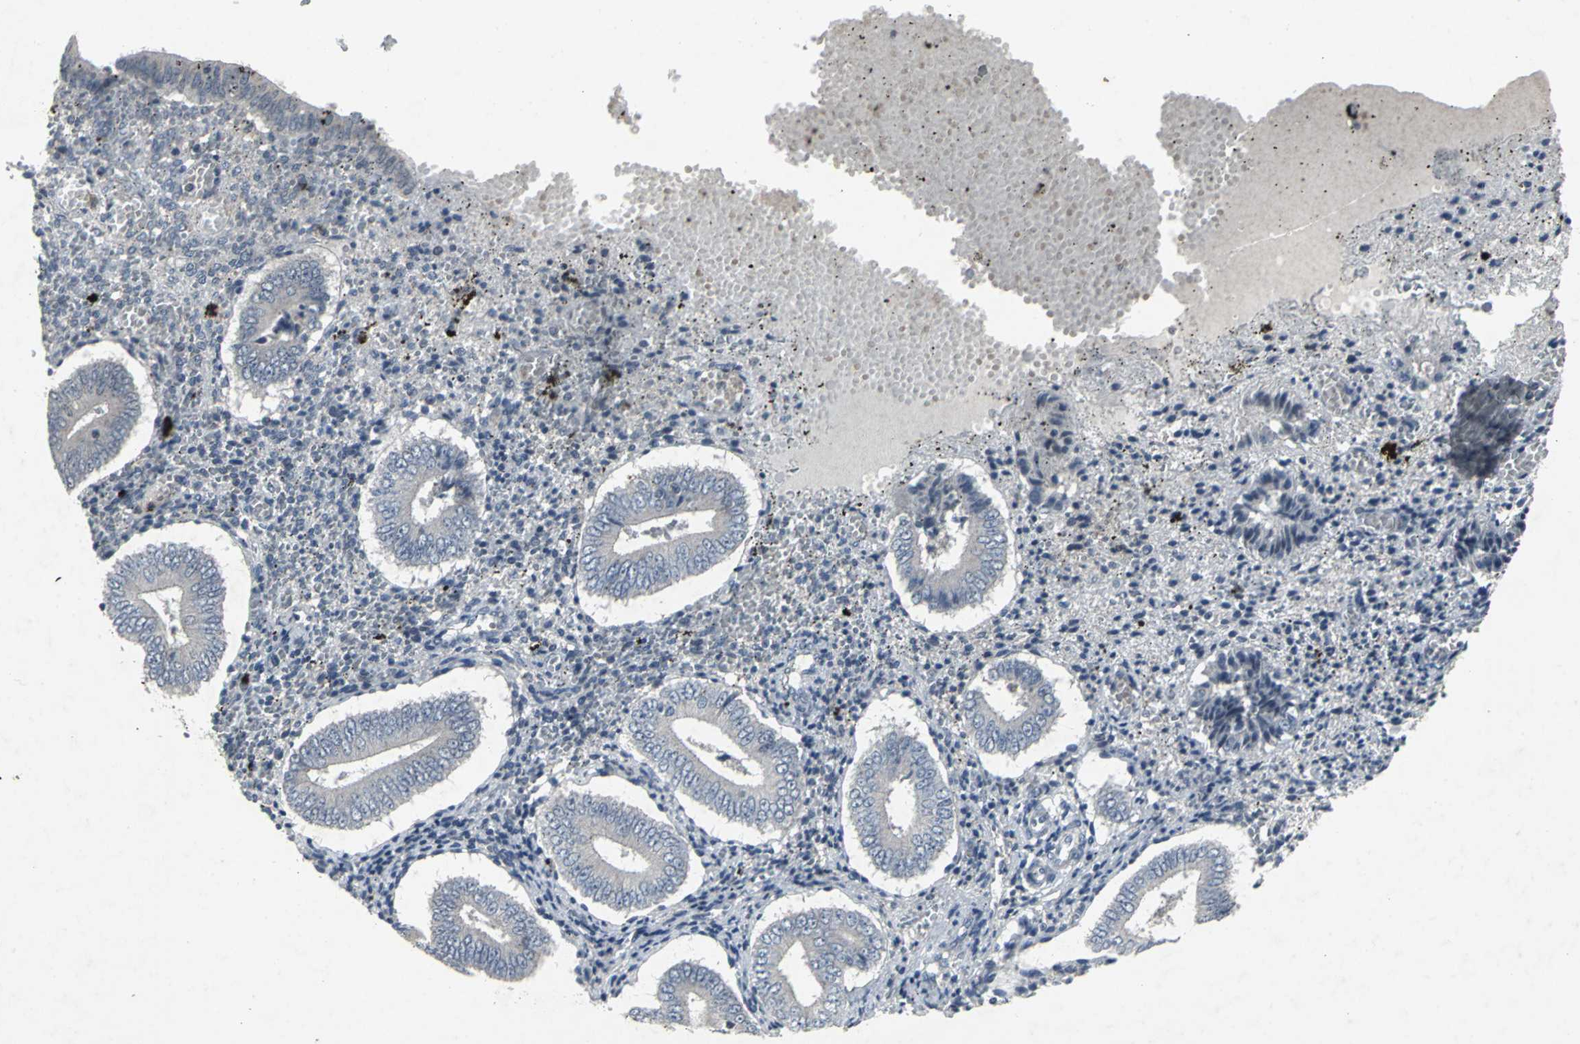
{"staining": {"intensity": "negative", "quantity": "none", "location": "none"}, "tissue": "endometrium", "cell_type": "Cells in endometrial stroma", "image_type": "normal", "snomed": [{"axis": "morphology", "description": "Normal tissue, NOS"}, {"axis": "topography", "description": "Endometrium"}], "caption": "A micrograph of human endometrium is negative for staining in cells in endometrial stroma. (Brightfield microscopy of DAB (3,3'-diaminobenzidine) IHC at high magnification).", "gene": "BMP4", "patient": {"sex": "female", "age": 42}}